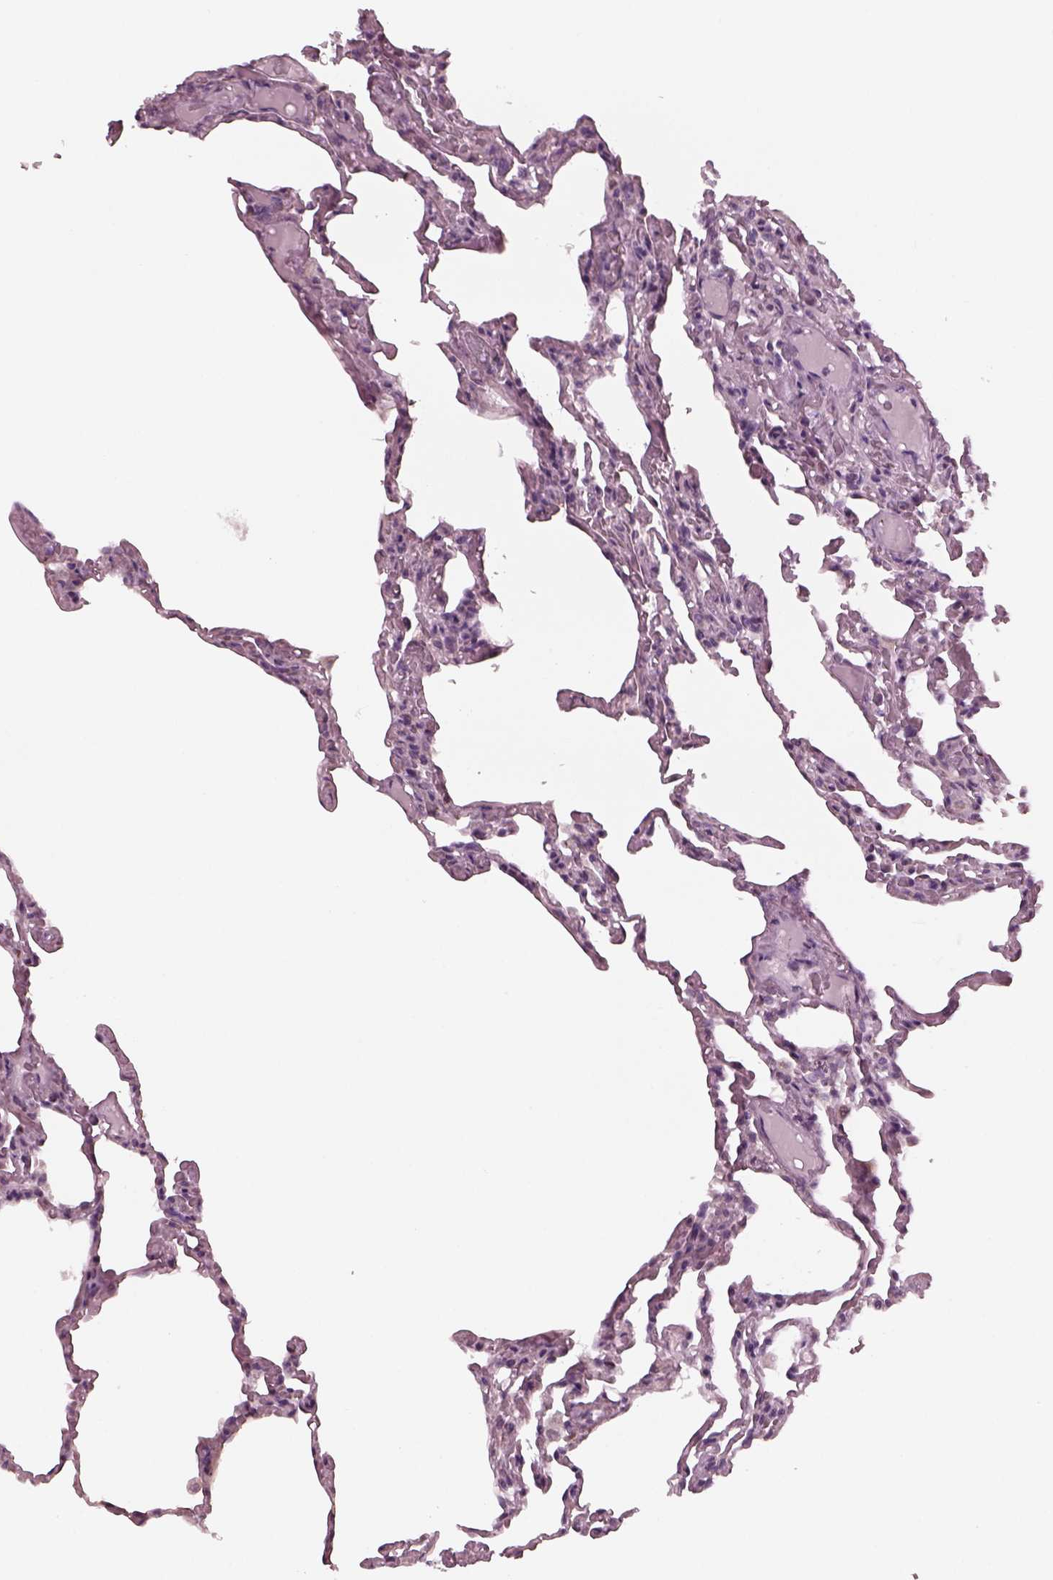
{"staining": {"intensity": "negative", "quantity": "none", "location": "none"}, "tissue": "lung", "cell_type": "Alveolar cells", "image_type": "normal", "snomed": [{"axis": "morphology", "description": "Normal tissue, NOS"}, {"axis": "topography", "description": "Lung"}], "caption": "Human lung stained for a protein using IHC demonstrates no expression in alveolar cells.", "gene": "CELSR3", "patient": {"sex": "female", "age": 43}}